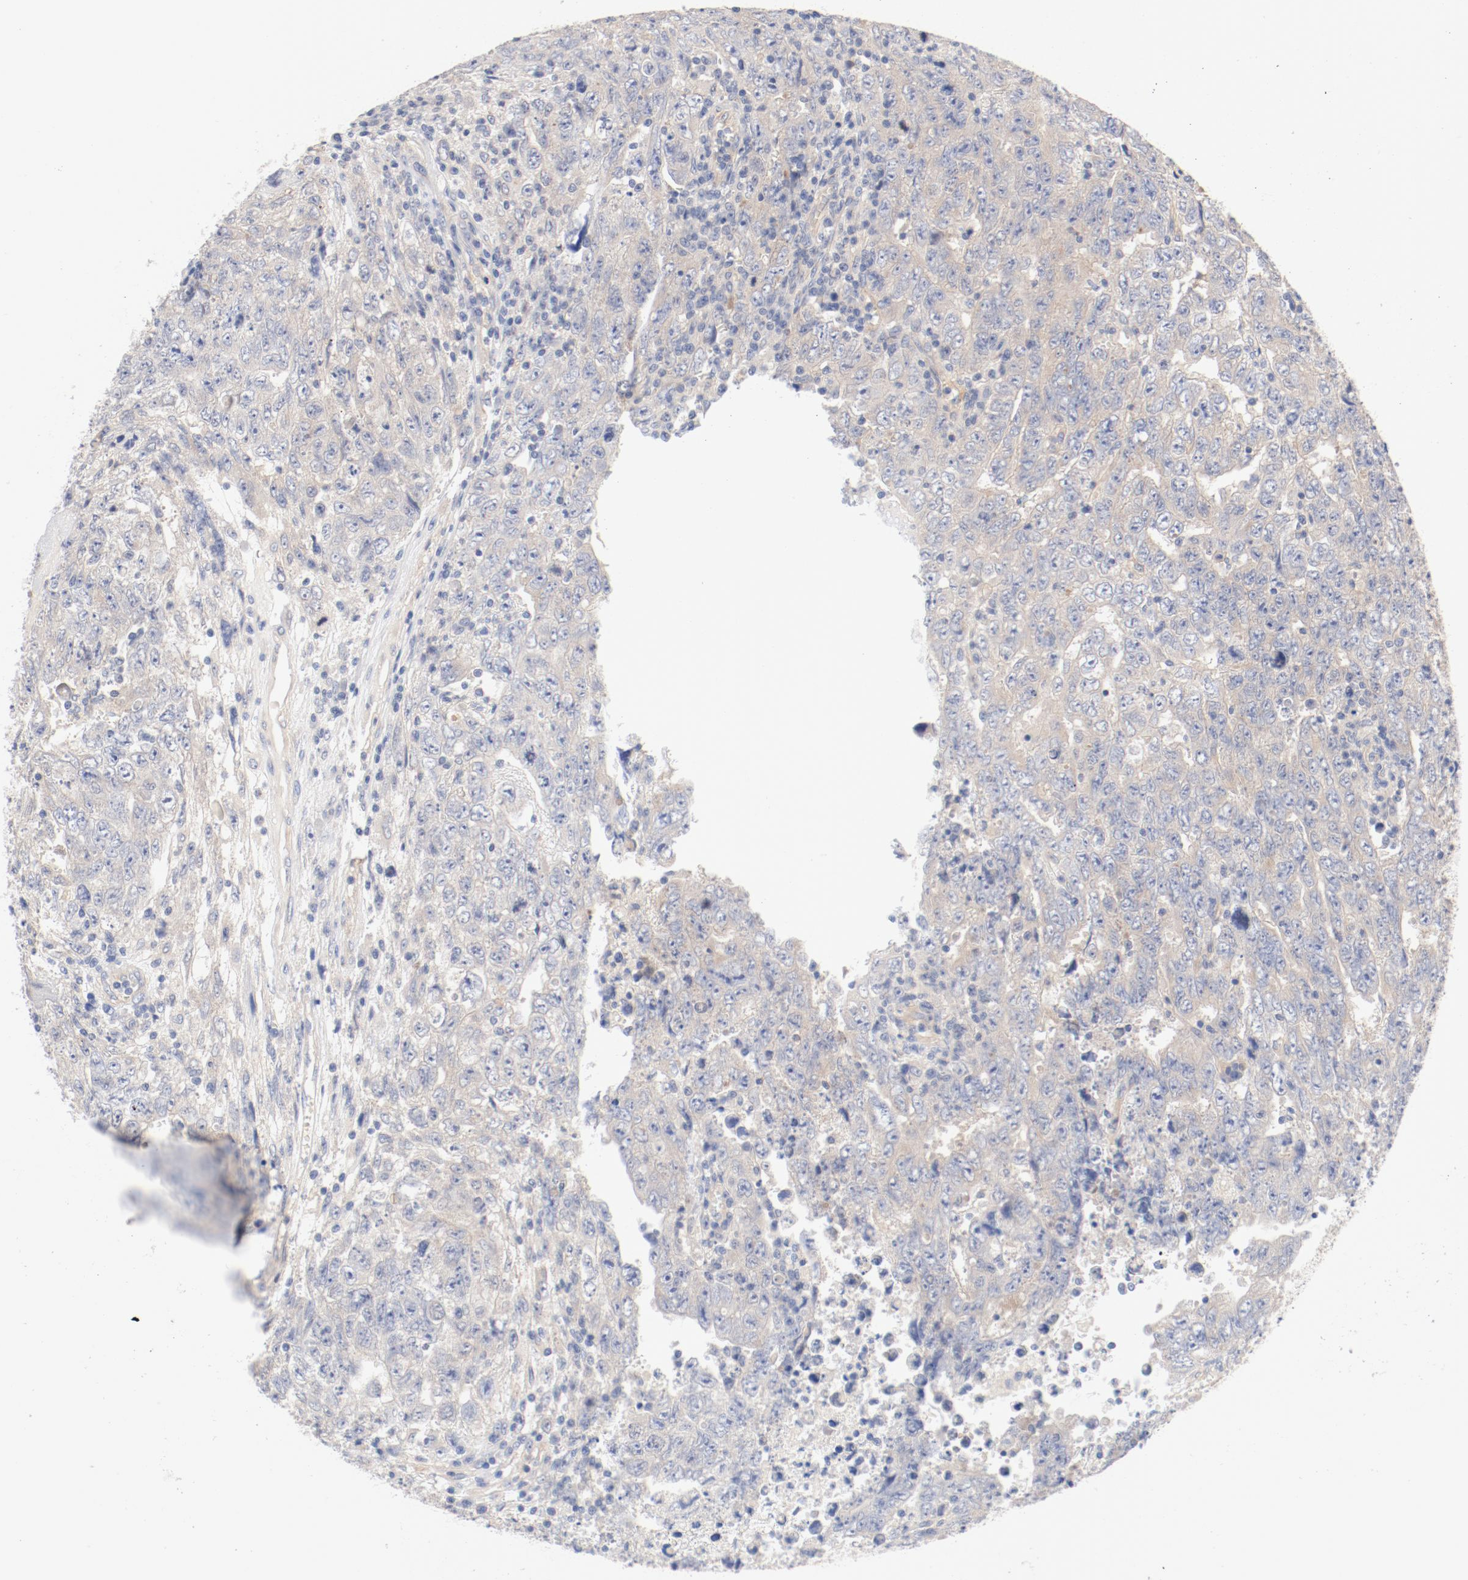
{"staining": {"intensity": "moderate", "quantity": ">75%", "location": "cytoplasmic/membranous"}, "tissue": "testis cancer", "cell_type": "Tumor cells", "image_type": "cancer", "snomed": [{"axis": "morphology", "description": "Carcinoma, Embryonal, NOS"}, {"axis": "topography", "description": "Testis"}], "caption": "This micrograph shows immunohistochemistry (IHC) staining of human testis embryonal carcinoma, with medium moderate cytoplasmic/membranous positivity in approximately >75% of tumor cells.", "gene": "DYNC1H1", "patient": {"sex": "male", "age": 28}}